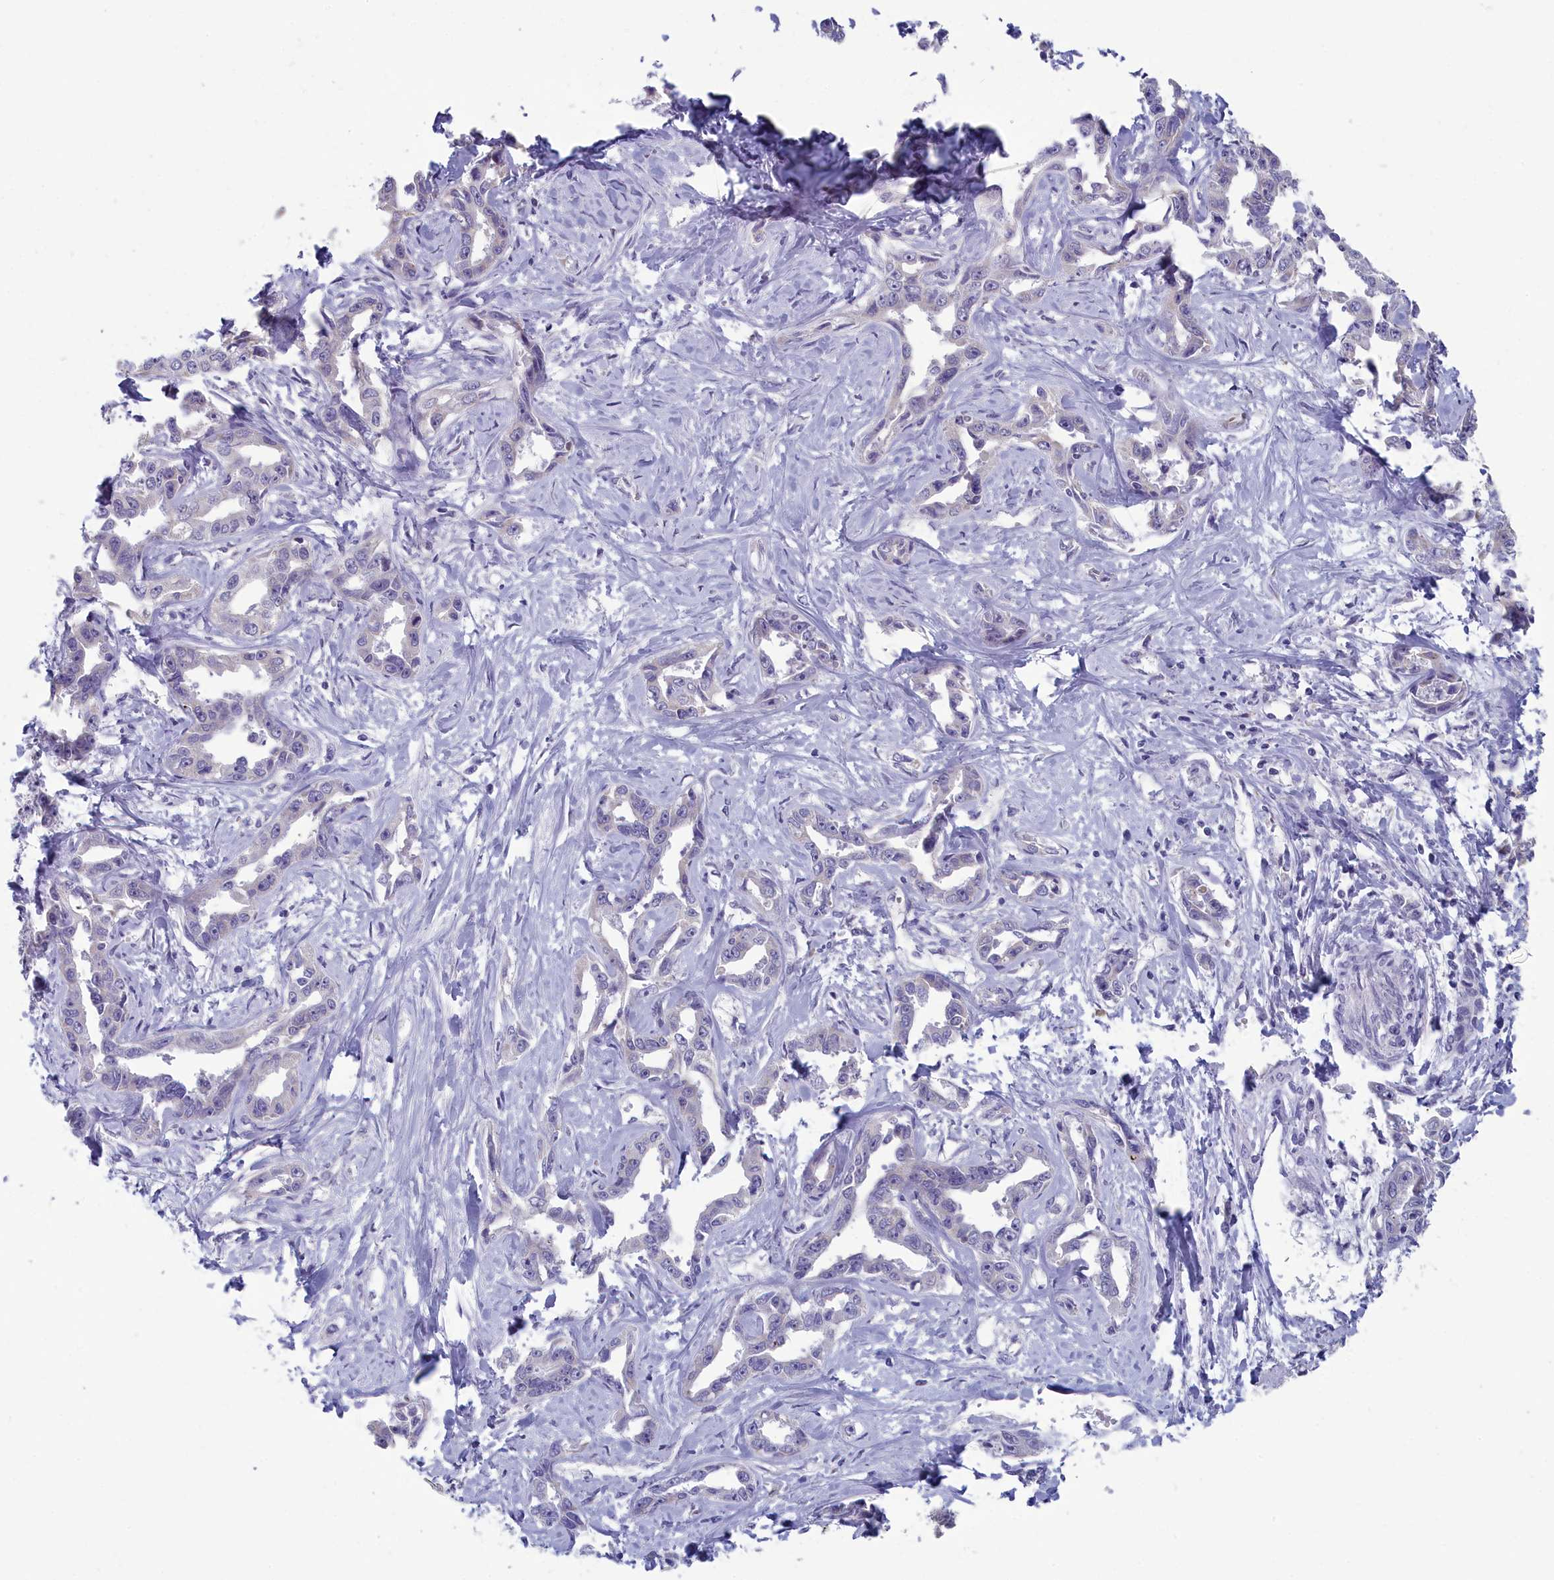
{"staining": {"intensity": "negative", "quantity": "none", "location": "none"}, "tissue": "liver cancer", "cell_type": "Tumor cells", "image_type": "cancer", "snomed": [{"axis": "morphology", "description": "Cholangiocarcinoma"}, {"axis": "topography", "description": "Liver"}], "caption": "This is an IHC histopathology image of cholangiocarcinoma (liver). There is no staining in tumor cells.", "gene": "MRI1", "patient": {"sex": "male", "age": 59}}